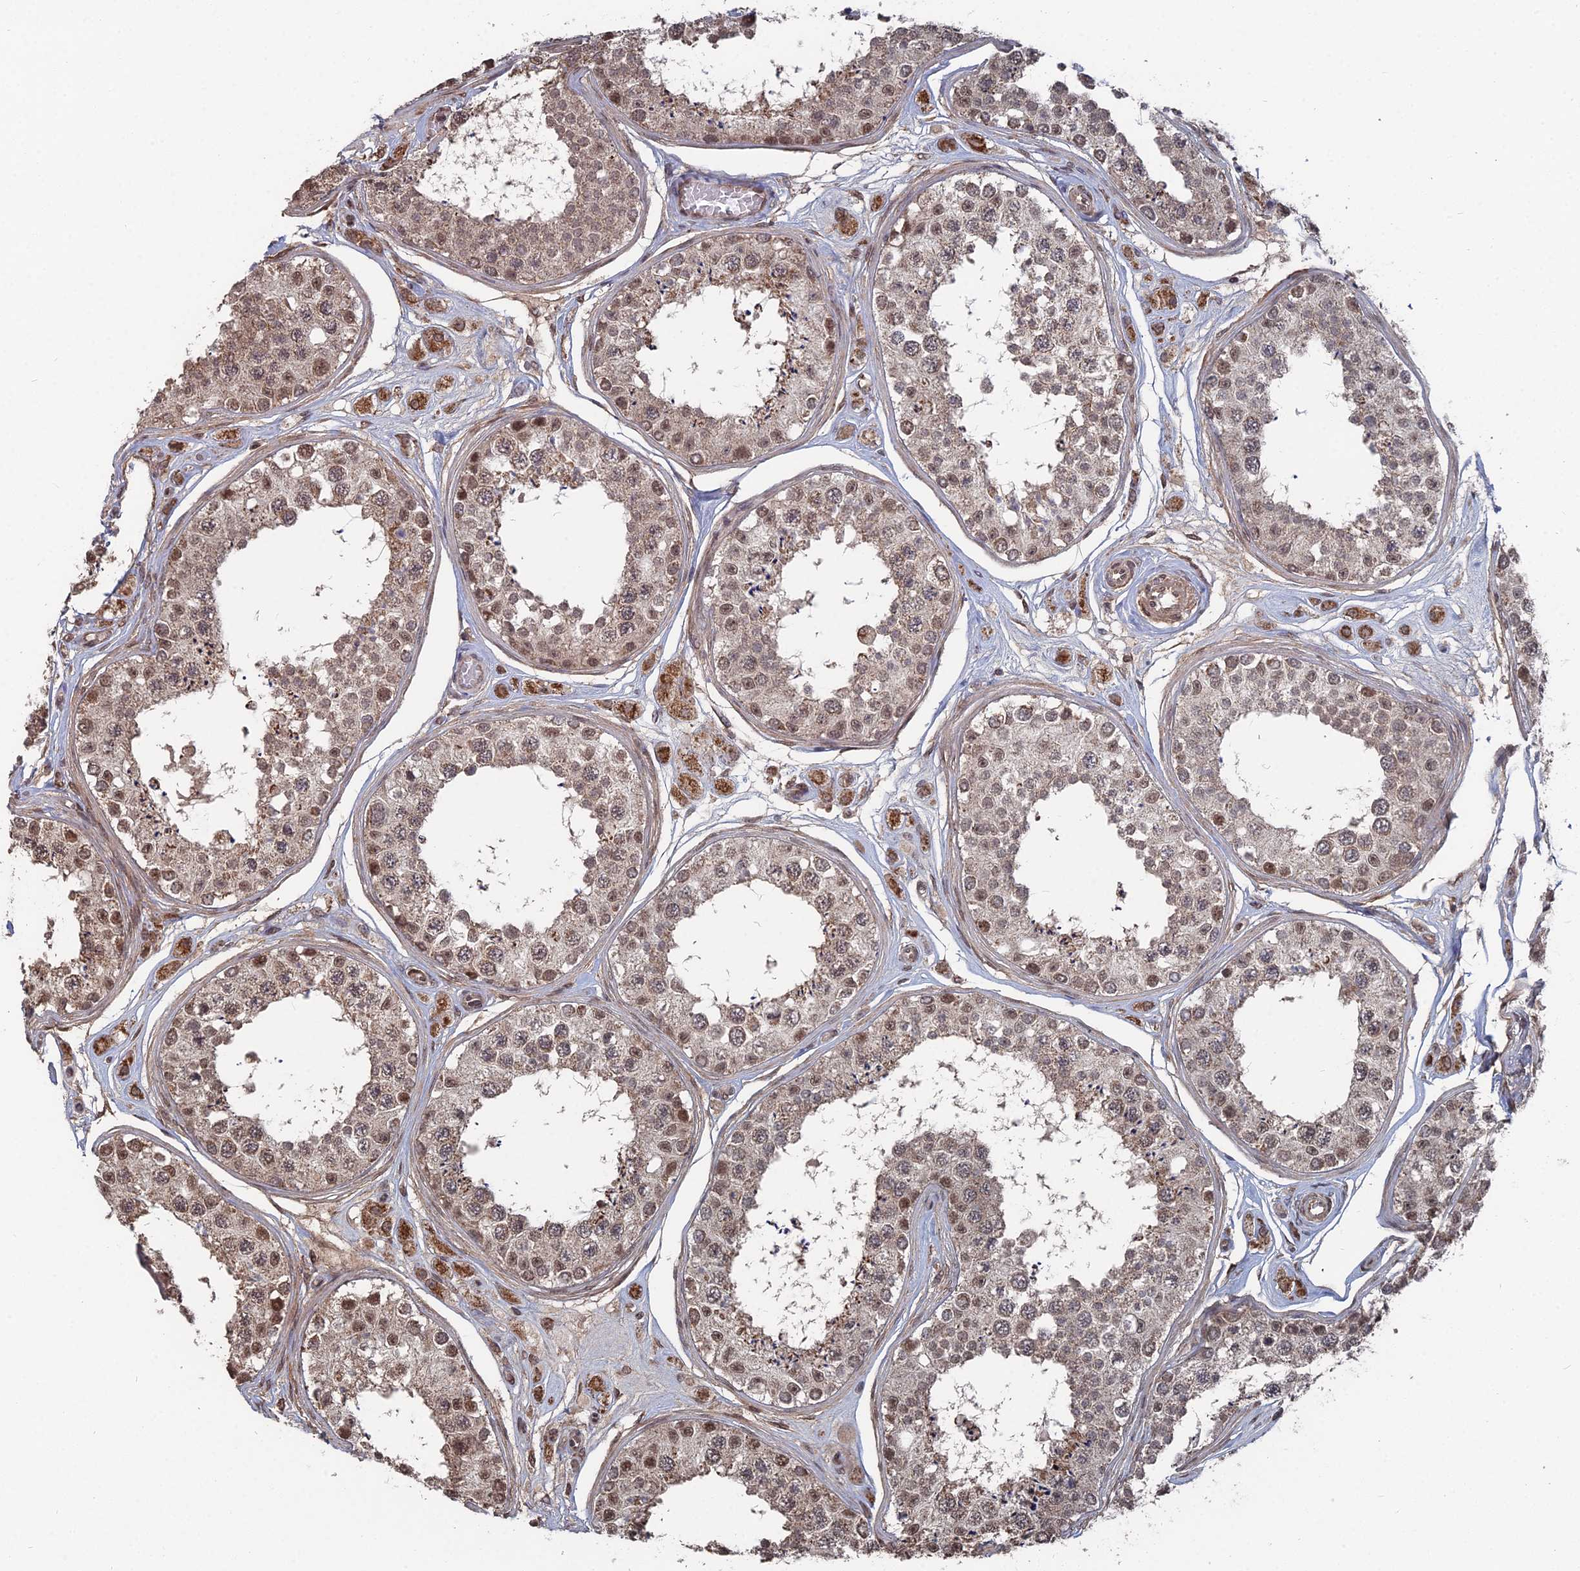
{"staining": {"intensity": "moderate", "quantity": ">75%", "location": "nuclear"}, "tissue": "testis", "cell_type": "Cells in seminiferous ducts", "image_type": "normal", "snomed": [{"axis": "morphology", "description": "Normal tissue, NOS"}, {"axis": "topography", "description": "Testis"}], "caption": "Immunohistochemical staining of normal testis demonstrates >75% levels of moderate nuclear protein positivity in about >75% of cells in seminiferous ducts. The protein is shown in brown color, while the nuclei are stained blue.", "gene": "CCNP", "patient": {"sex": "male", "age": 25}}